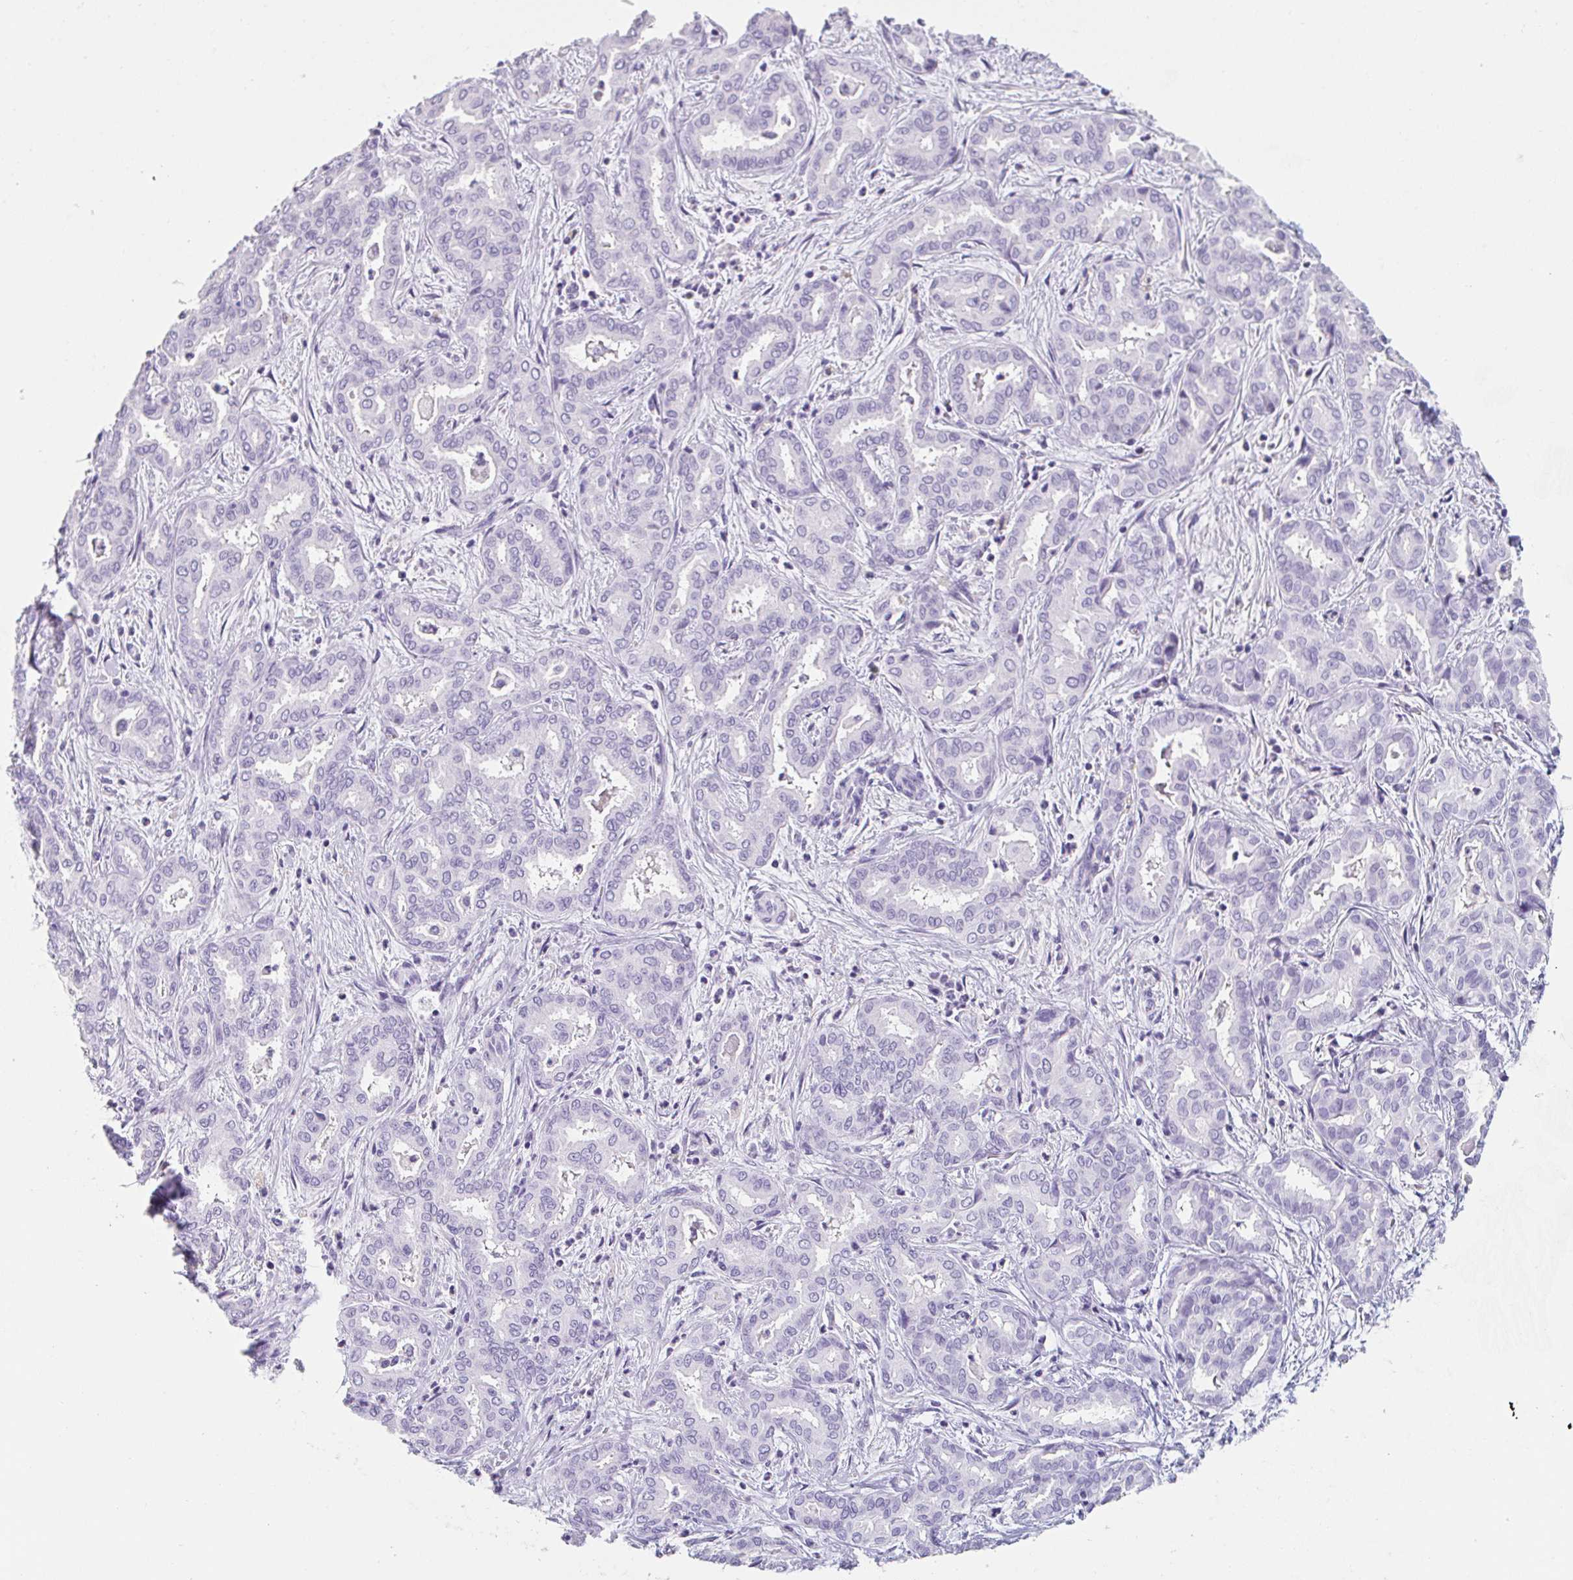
{"staining": {"intensity": "negative", "quantity": "none", "location": "none"}, "tissue": "liver cancer", "cell_type": "Tumor cells", "image_type": "cancer", "snomed": [{"axis": "morphology", "description": "Cholangiocarcinoma"}, {"axis": "topography", "description": "Liver"}], "caption": "A histopathology image of liver cancer stained for a protein shows no brown staining in tumor cells.", "gene": "EMC4", "patient": {"sex": "female", "age": 64}}